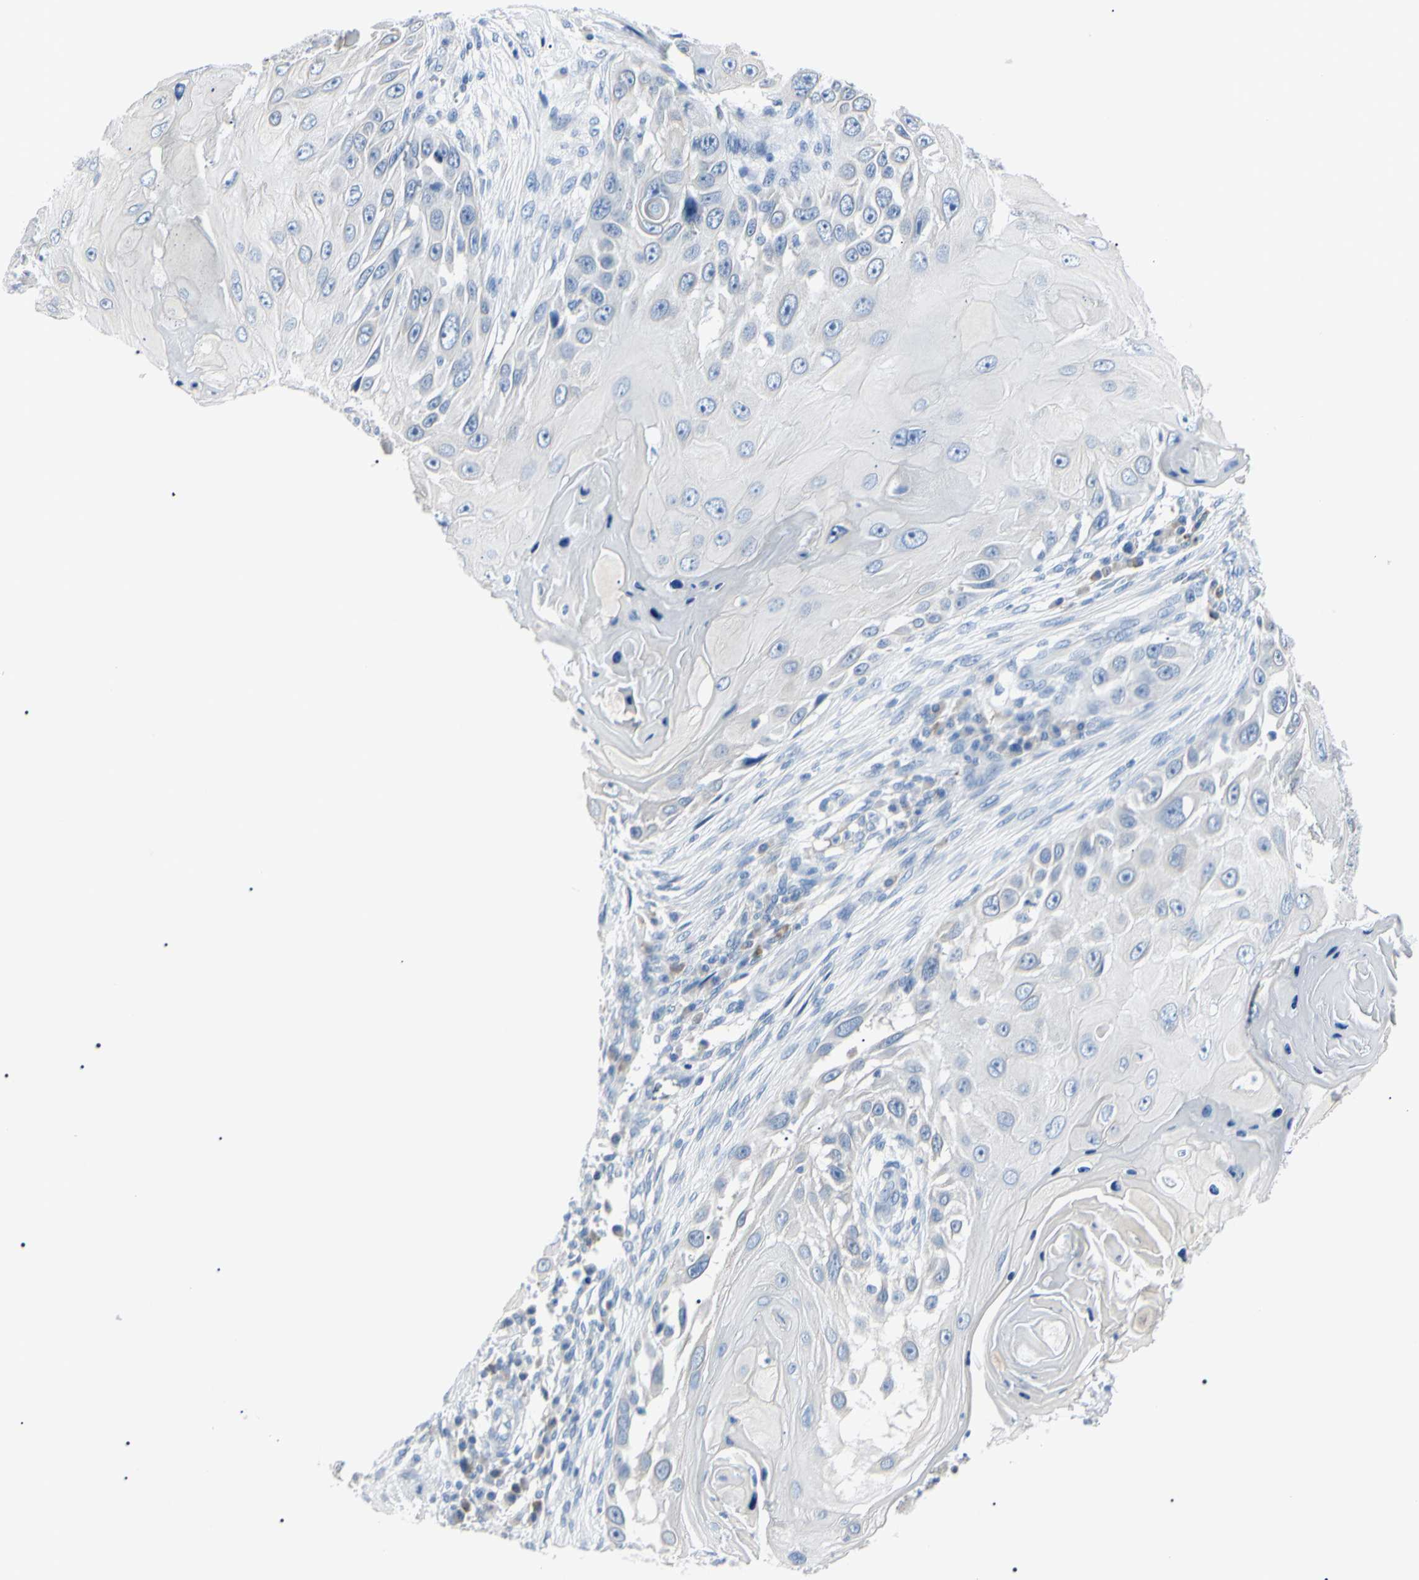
{"staining": {"intensity": "negative", "quantity": "none", "location": "none"}, "tissue": "skin cancer", "cell_type": "Tumor cells", "image_type": "cancer", "snomed": [{"axis": "morphology", "description": "Squamous cell carcinoma, NOS"}, {"axis": "topography", "description": "Skin"}], "caption": "IHC micrograph of neoplastic tissue: squamous cell carcinoma (skin) stained with DAB (3,3'-diaminobenzidine) displays no significant protein positivity in tumor cells.", "gene": "CA2", "patient": {"sex": "female", "age": 44}}